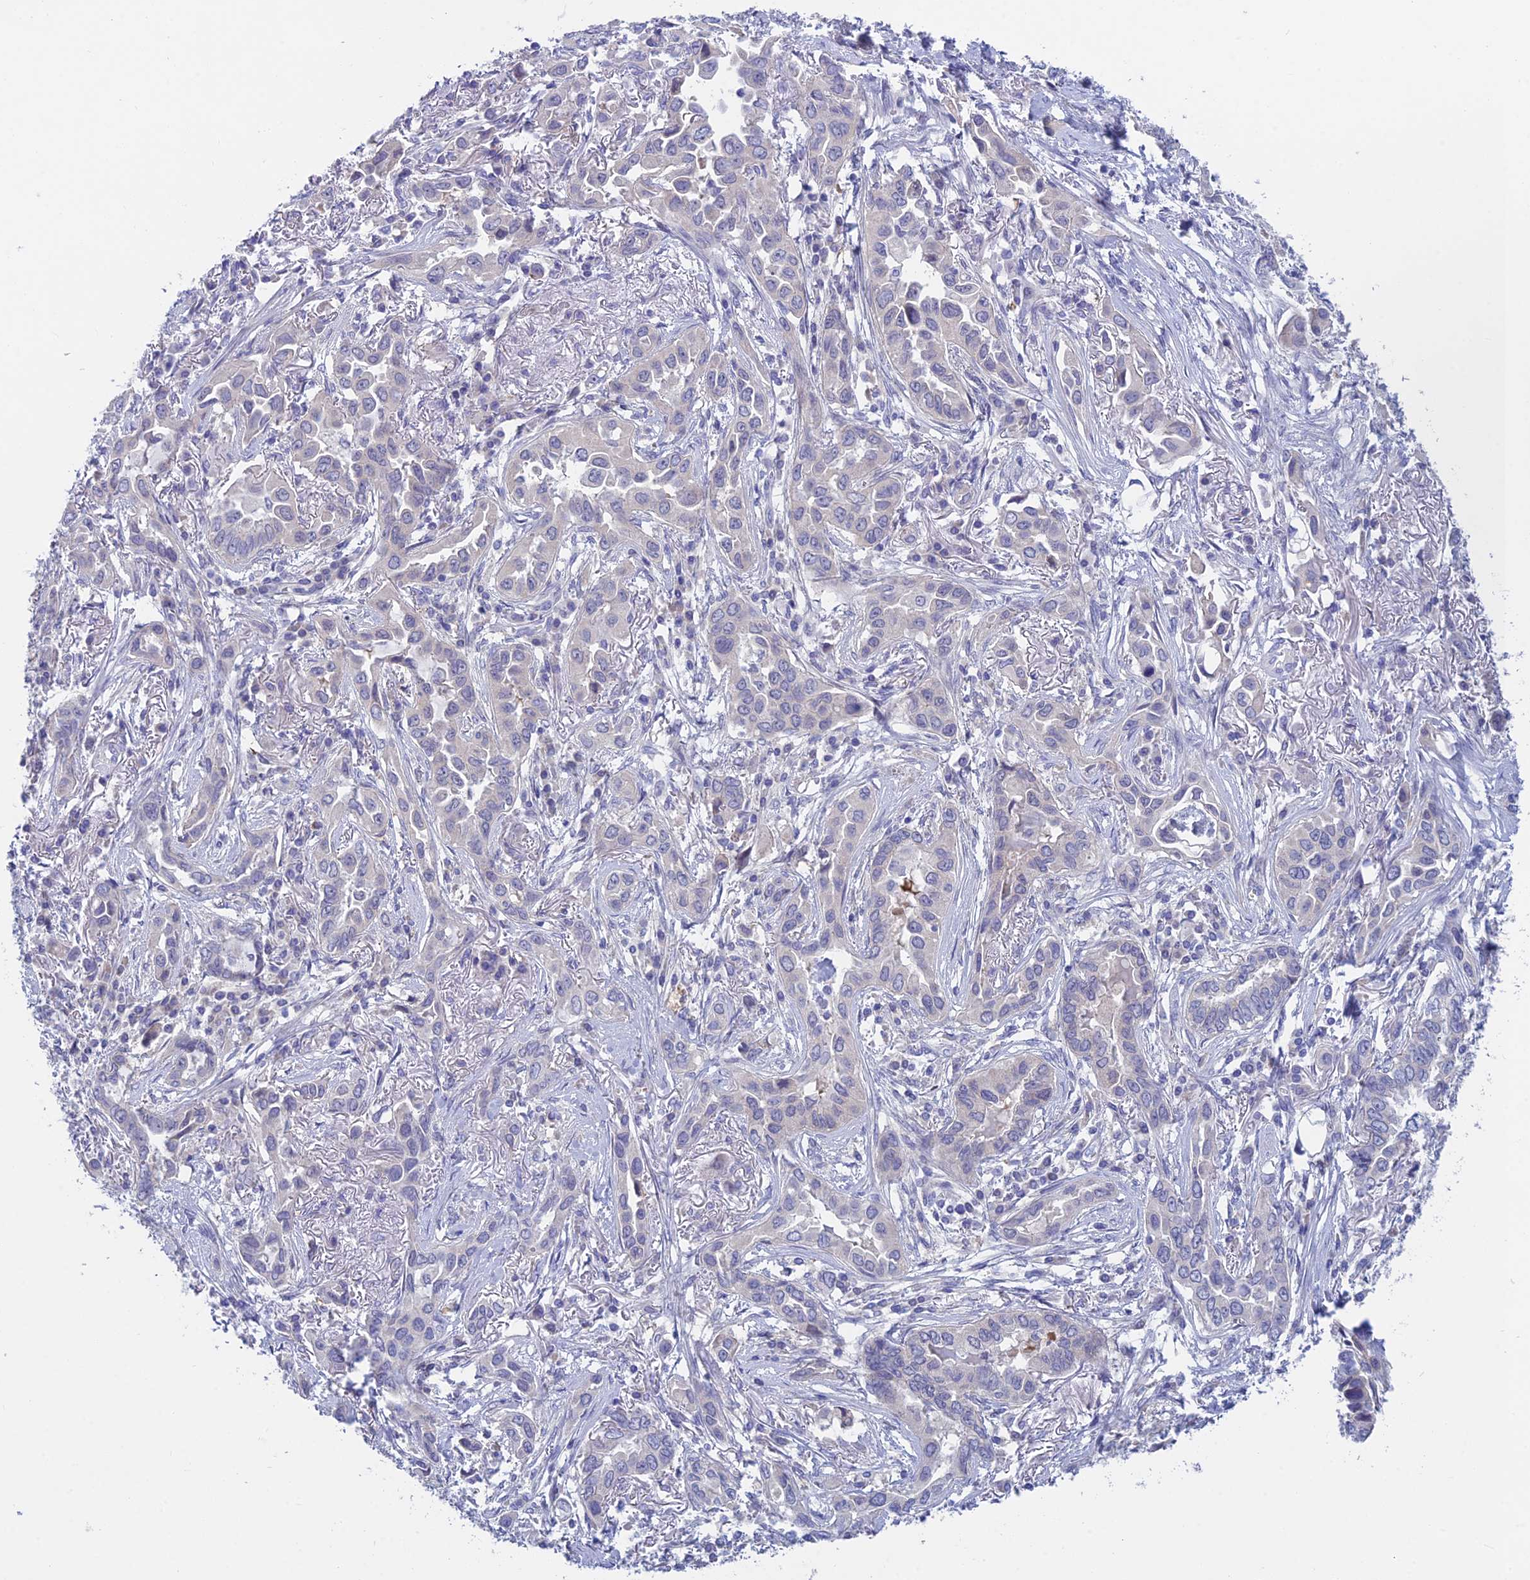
{"staining": {"intensity": "negative", "quantity": "none", "location": "none"}, "tissue": "lung cancer", "cell_type": "Tumor cells", "image_type": "cancer", "snomed": [{"axis": "morphology", "description": "Adenocarcinoma, NOS"}, {"axis": "topography", "description": "Lung"}], "caption": "A photomicrograph of lung cancer stained for a protein displays no brown staining in tumor cells.", "gene": "XPO7", "patient": {"sex": "female", "age": 76}}